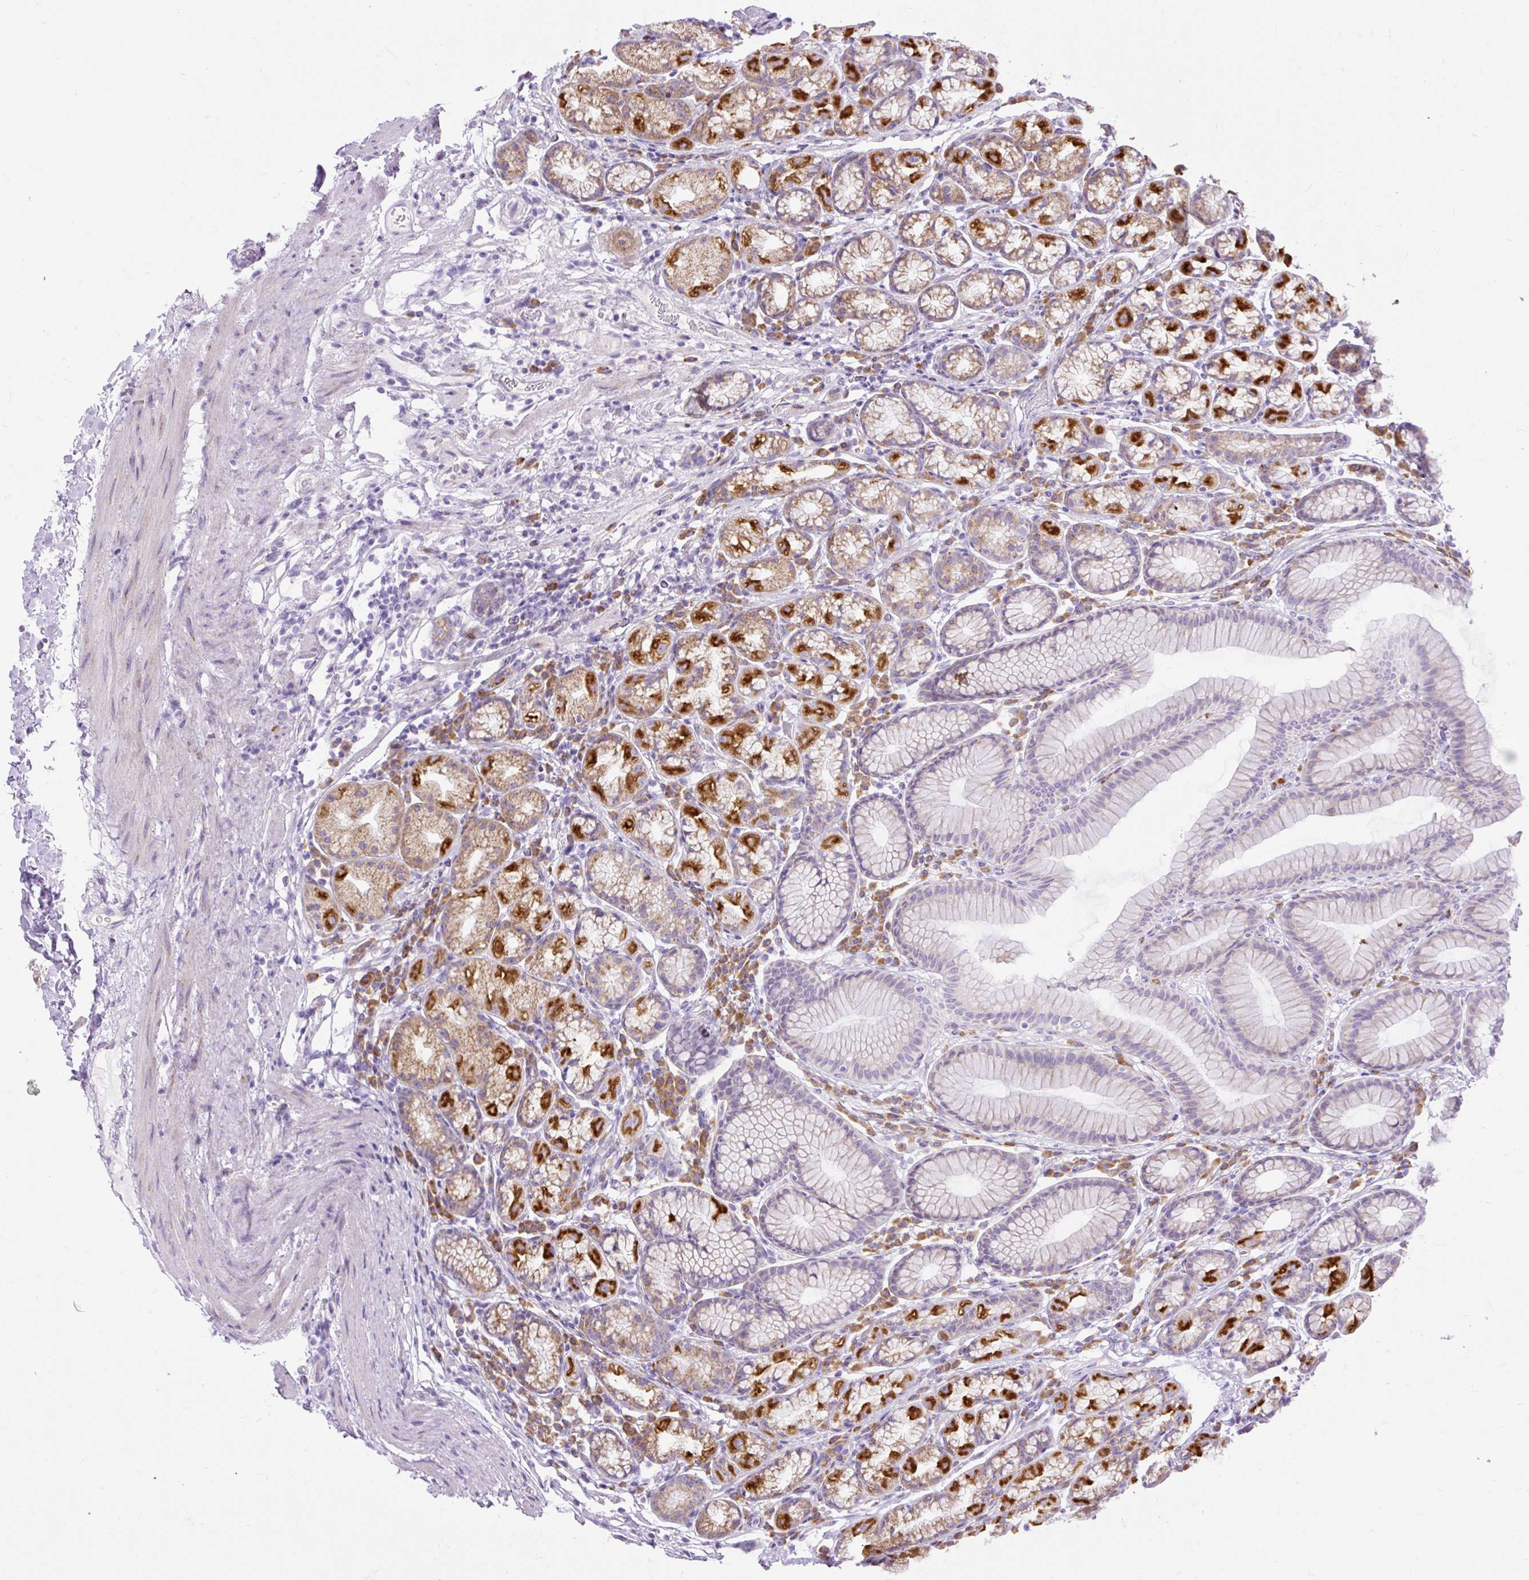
{"staining": {"intensity": "strong", "quantity": "25%-75%", "location": "cytoplasmic/membranous"}, "tissue": "stomach", "cell_type": "Glandular cells", "image_type": "normal", "snomed": [{"axis": "morphology", "description": "Normal tissue, NOS"}, {"axis": "topography", "description": "Stomach, lower"}], "caption": "The micrograph reveals immunohistochemical staining of unremarkable stomach. There is strong cytoplasmic/membranous expression is present in approximately 25%-75% of glandular cells.", "gene": "SYBU", "patient": {"sex": "male", "age": 67}}